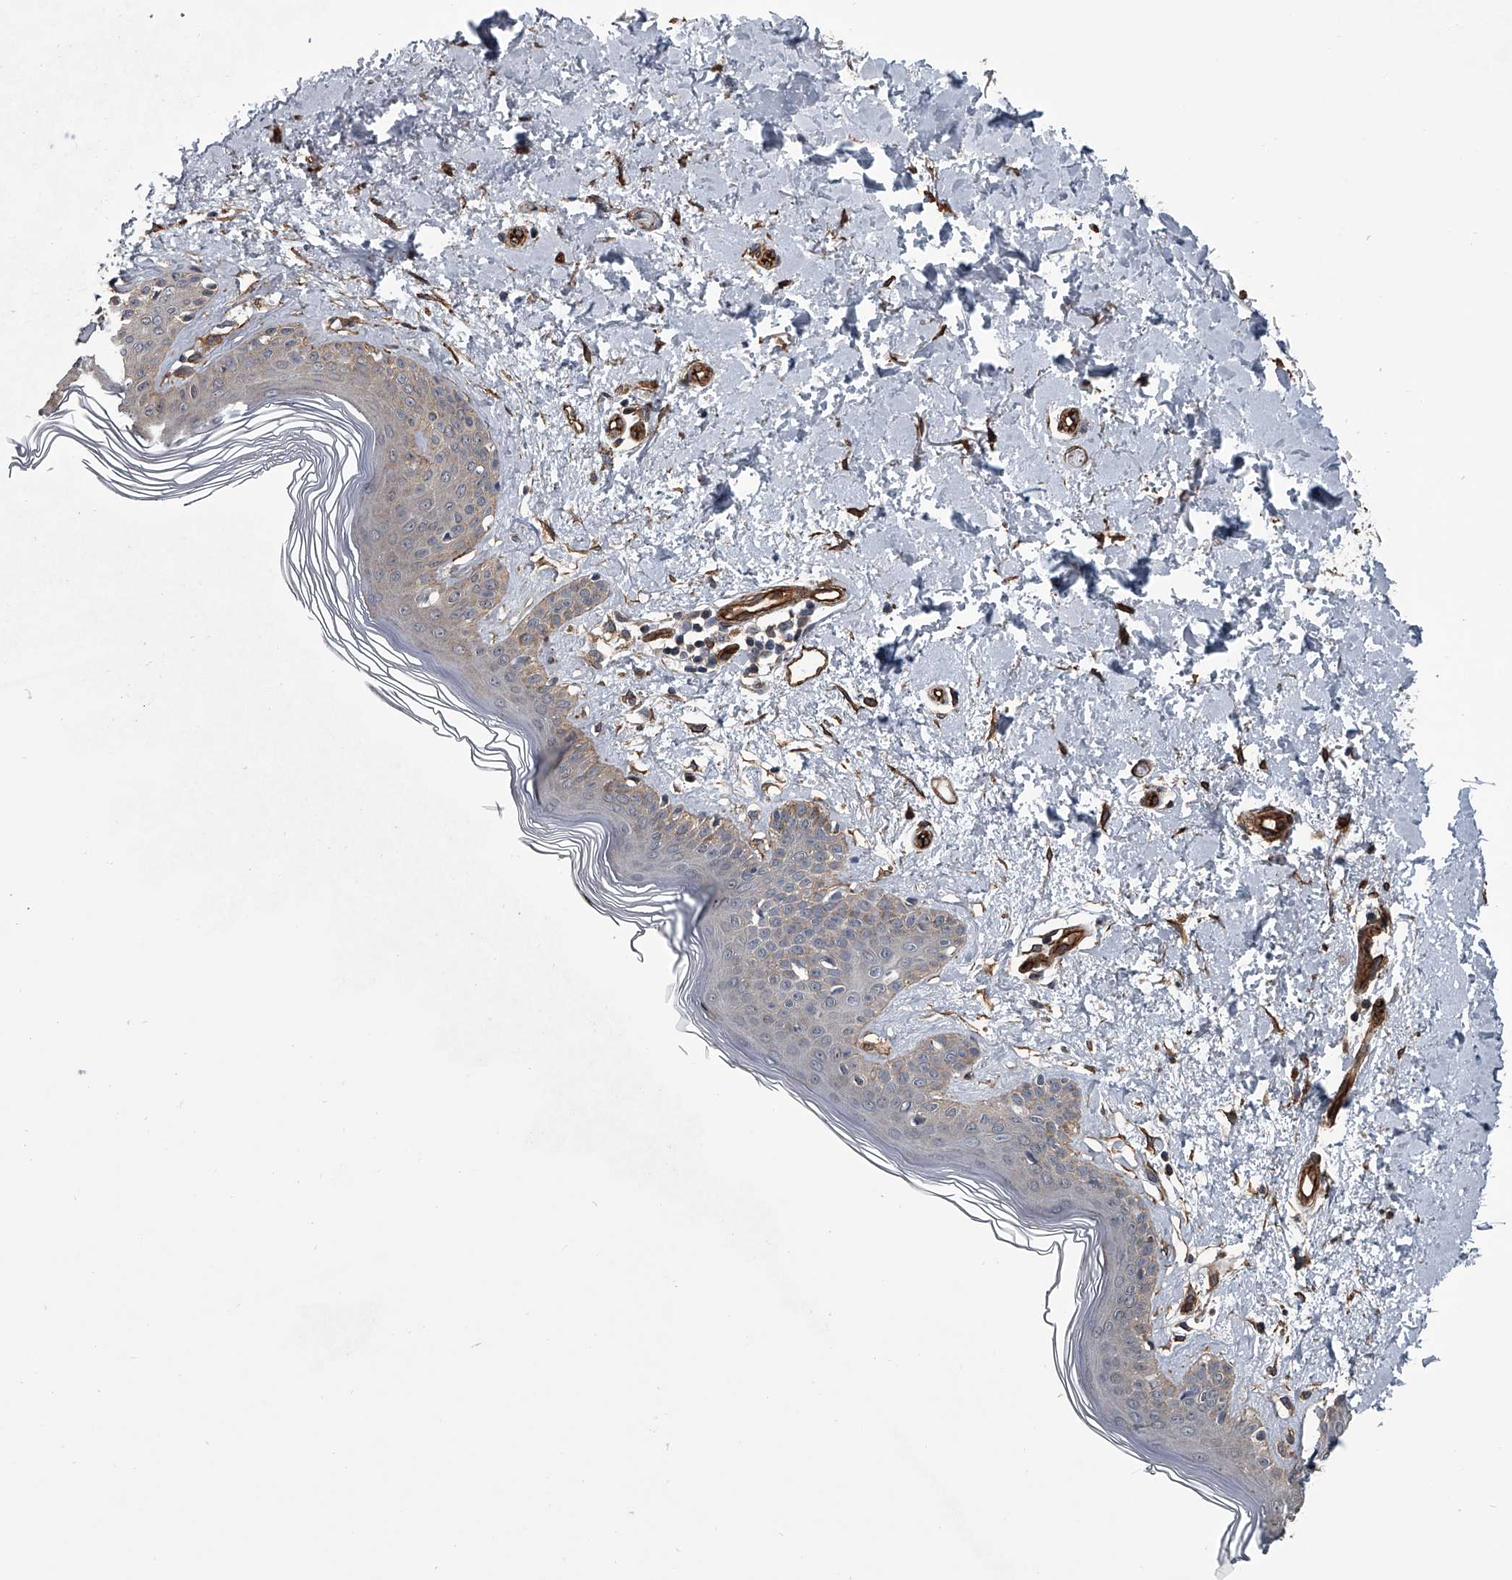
{"staining": {"intensity": "strong", "quantity": ">75%", "location": "cytoplasmic/membranous"}, "tissue": "skin", "cell_type": "Fibroblasts", "image_type": "normal", "snomed": [{"axis": "morphology", "description": "Normal tissue, NOS"}, {"axis": "topography", "description": "Skin"}], "caption": "IHC (DAB) staining of benign skin demonstrates strong cytoplasmic/membranous protein positivity in about >75% of fibroblasts. The protein of interest is shown in brown color, while the nuclei are stained blue.", "gene": "LDLRAD2", "patient": {"sex": "female", "age": 64}}